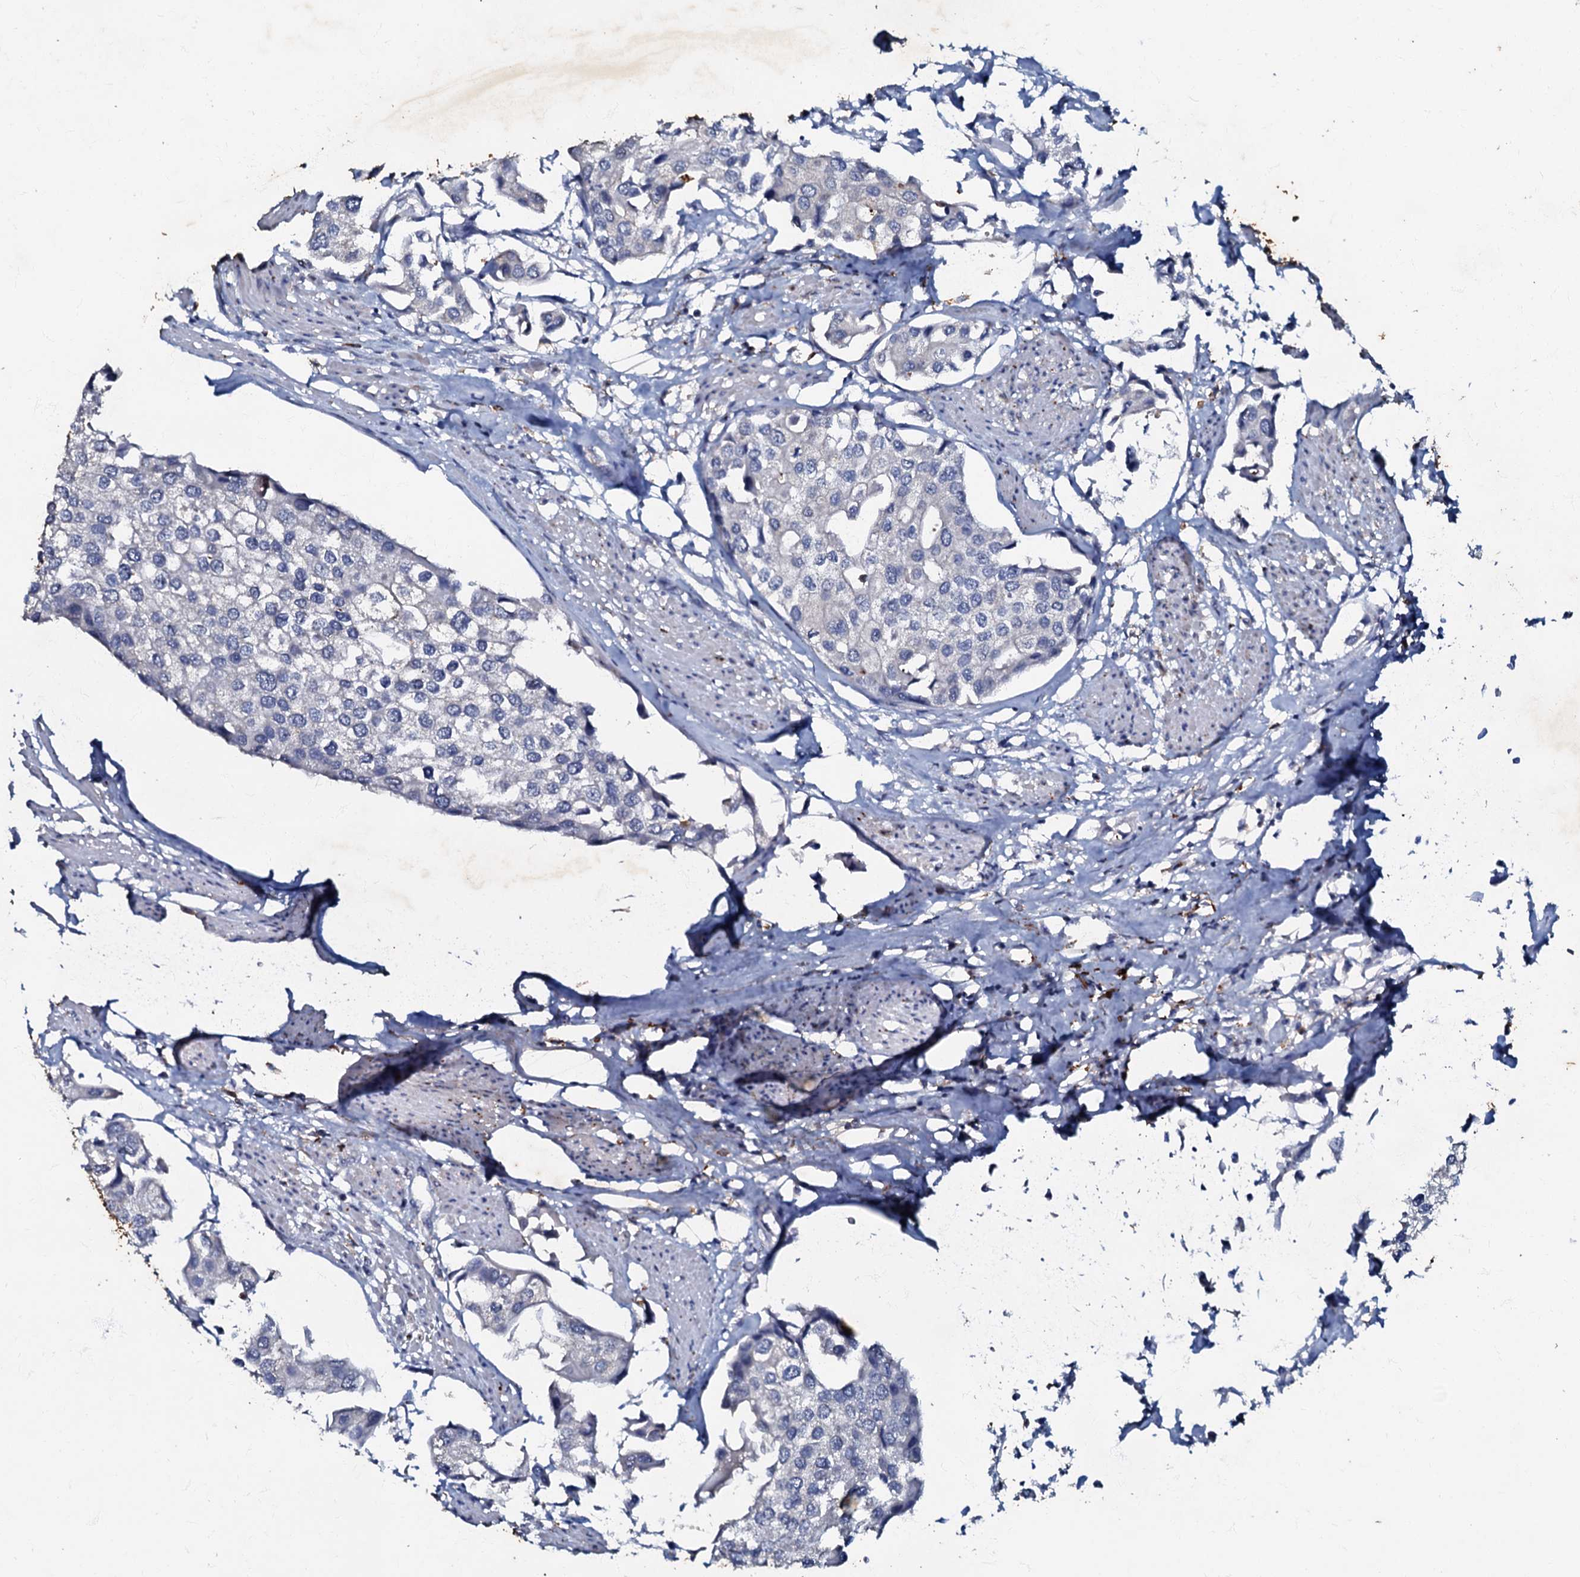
{"staining": {"intensity": "negative", "quantity": "none", "location": "none"}, "tissue": "urothelial cancer", "cell_type": "Tumor cells", "image_type": "cancer", "snomed": [{"axis": "morphology", "description": "Urothelial carcinoma, High grade"}, {"axis": "topography", "description": "Urinary bladder"}], "caption": "DAB immunohistochemical staining of high-grade urothelial carcinoma shows no significant staining in tumor cells. (DAB (3,3'-diaminobenzidine) IHC, high magnification).", "gene": "MANSC4", "patient": {"sex": "male", "age": 64}}